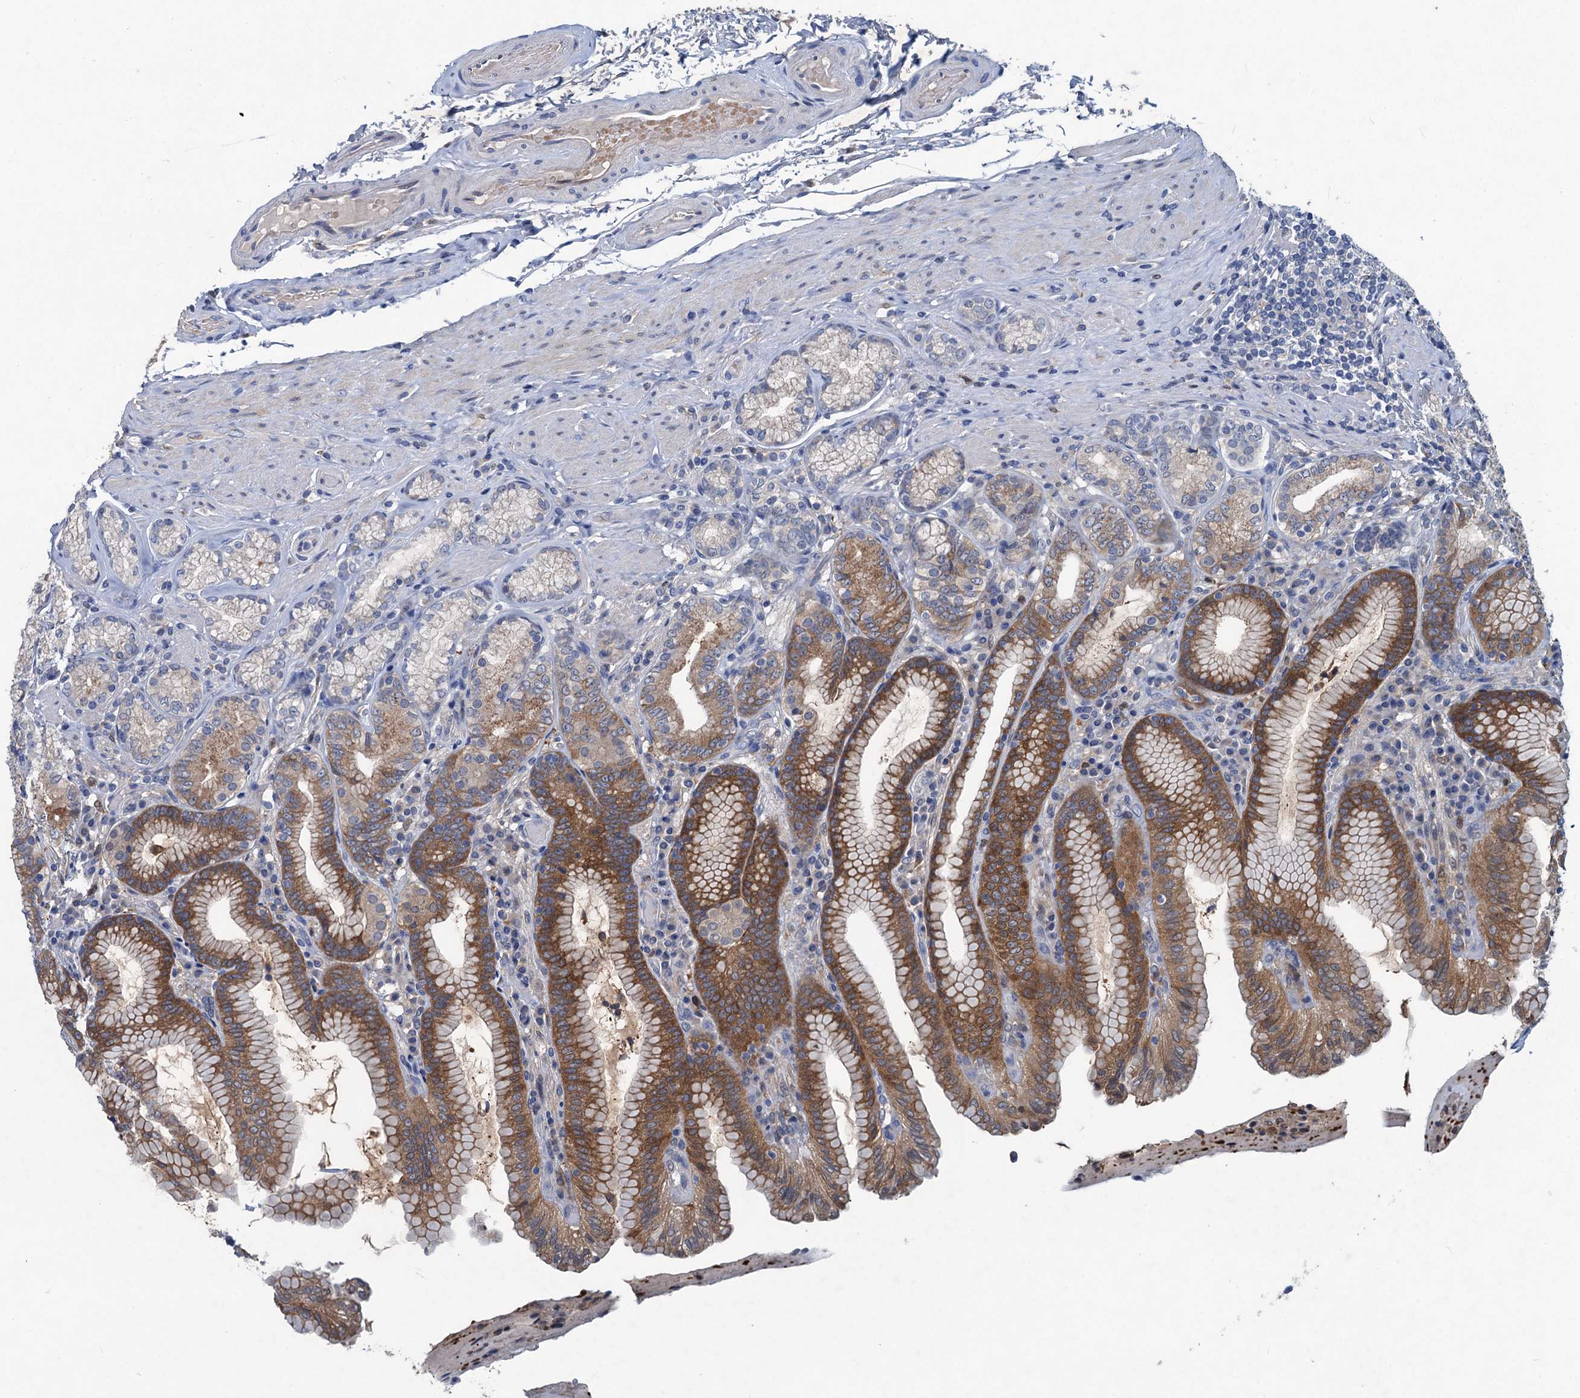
{"staining": {"intensity": "moderate", "quantity": "25%-75%", "location": "cytoplasmic/membranous"}, "tissue": "stomach", "cell_type": "Glandular cells", "image_type": "normal", "snomed": [{"axis": "morphology", "description": "Normal tissue, NOS"}, {"axis": "topography", "description": "Stomach, upper"}, {"axis": "topography", "description": "Stomach, lower"}], "caption": "Stomach stained with immunohistochemistry displays moderate cytoplasmic/membranous positivity in about 25%-75% of glandular cells.", "gene": "RTKN2", "patient": {"sex": "female", "age": 76}}